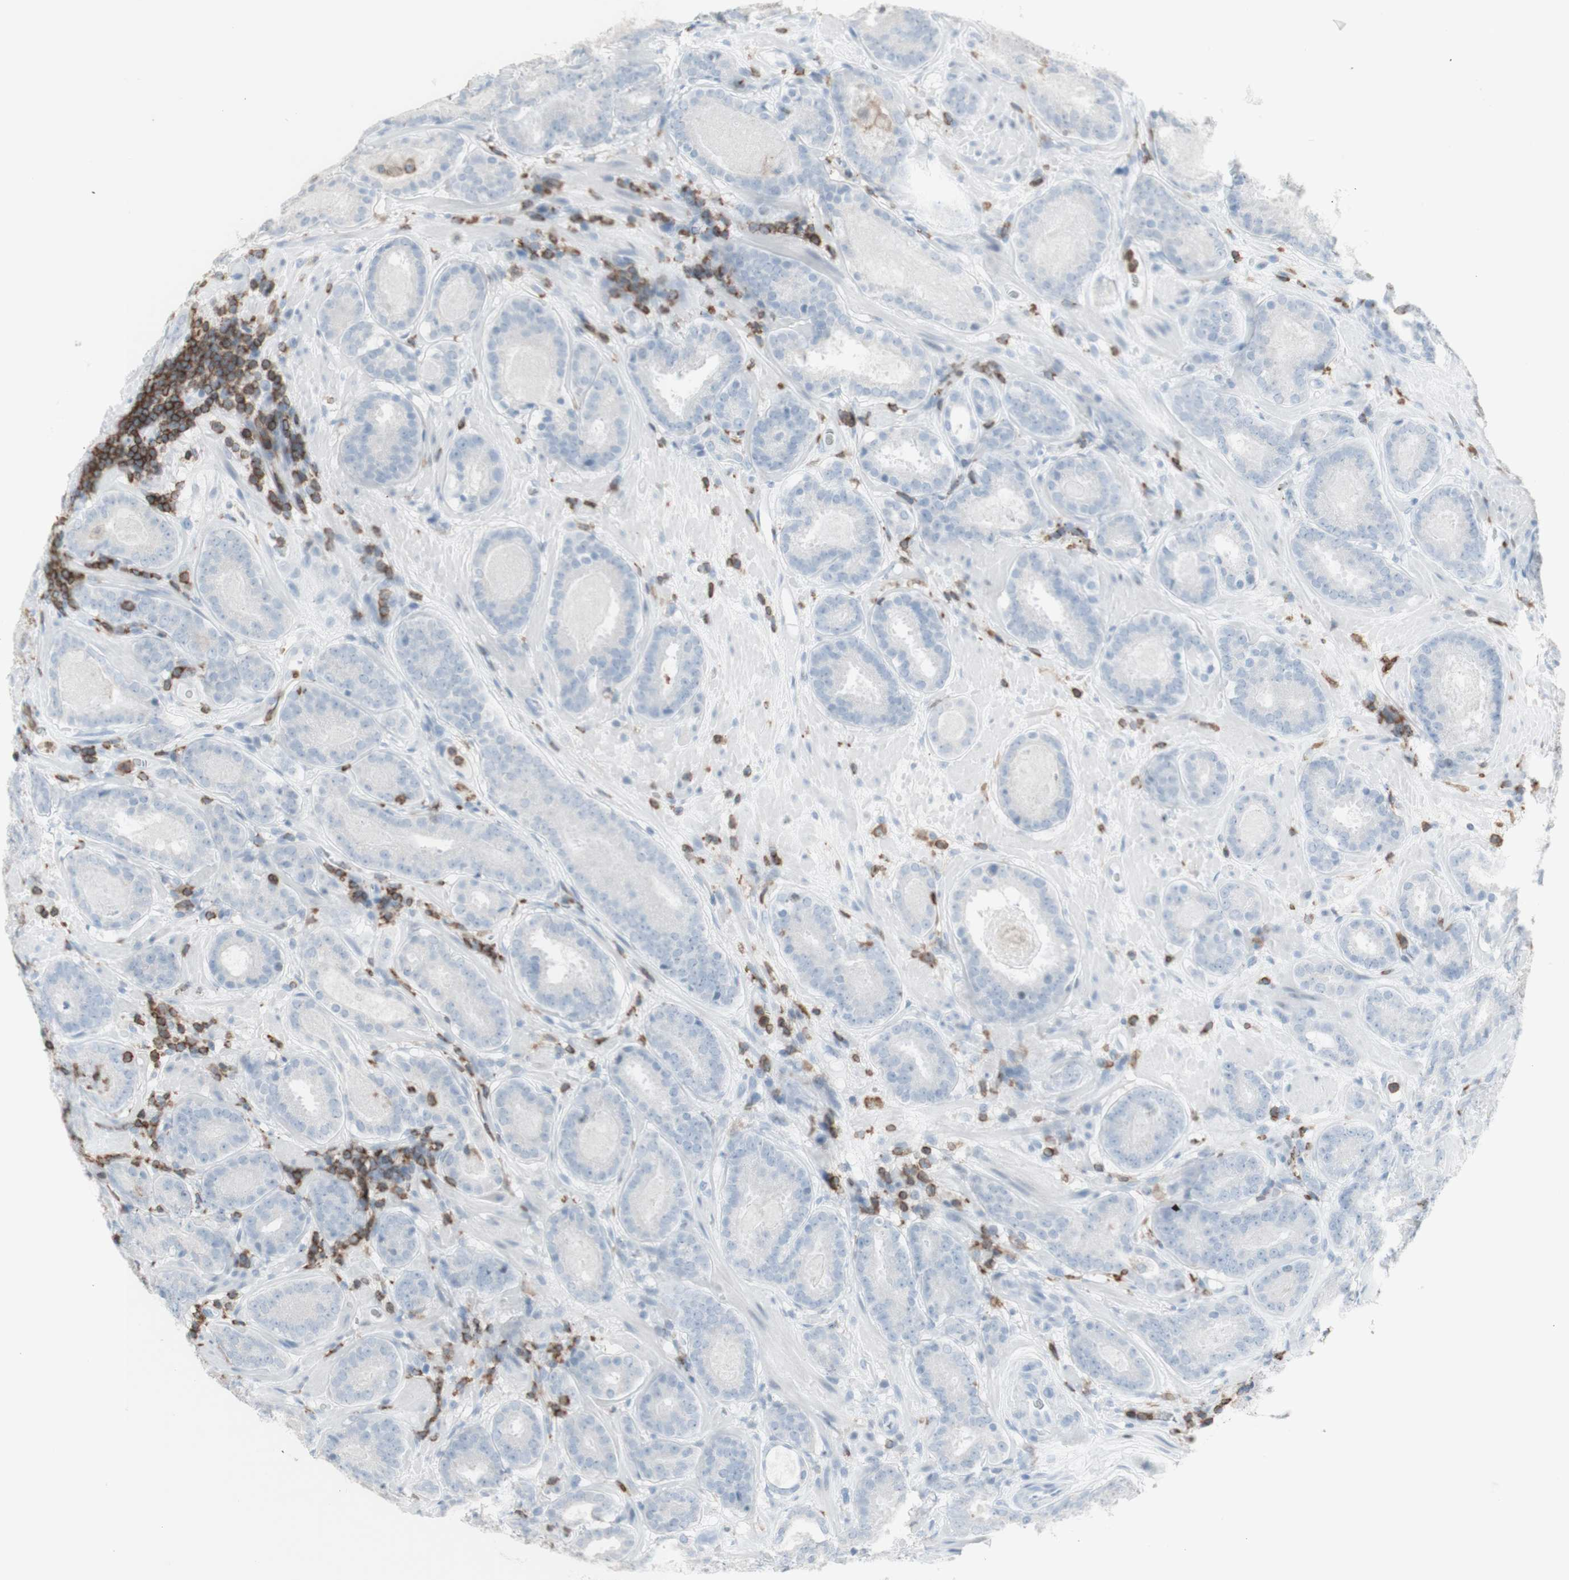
{"staining": {"intensity": "negative", "quantity": "none", "location": "none"}, "tissue": "prostate cancer", "cell_type": "Tumor cells", "image_type": "cancer", "snomed": [{"axis": "morphology", "description": "Adenocarcinoma, Low grade"}, {"axis": "topography", "description": "Prostate"}], "caption": "DAB immunohistochemical staining of human adenocarcinoma (low-grade) (prostate) exhibits no significant expression in tumor cells.", "gene": "NRG1", "patient": {"sex": "male", "age": 69}}